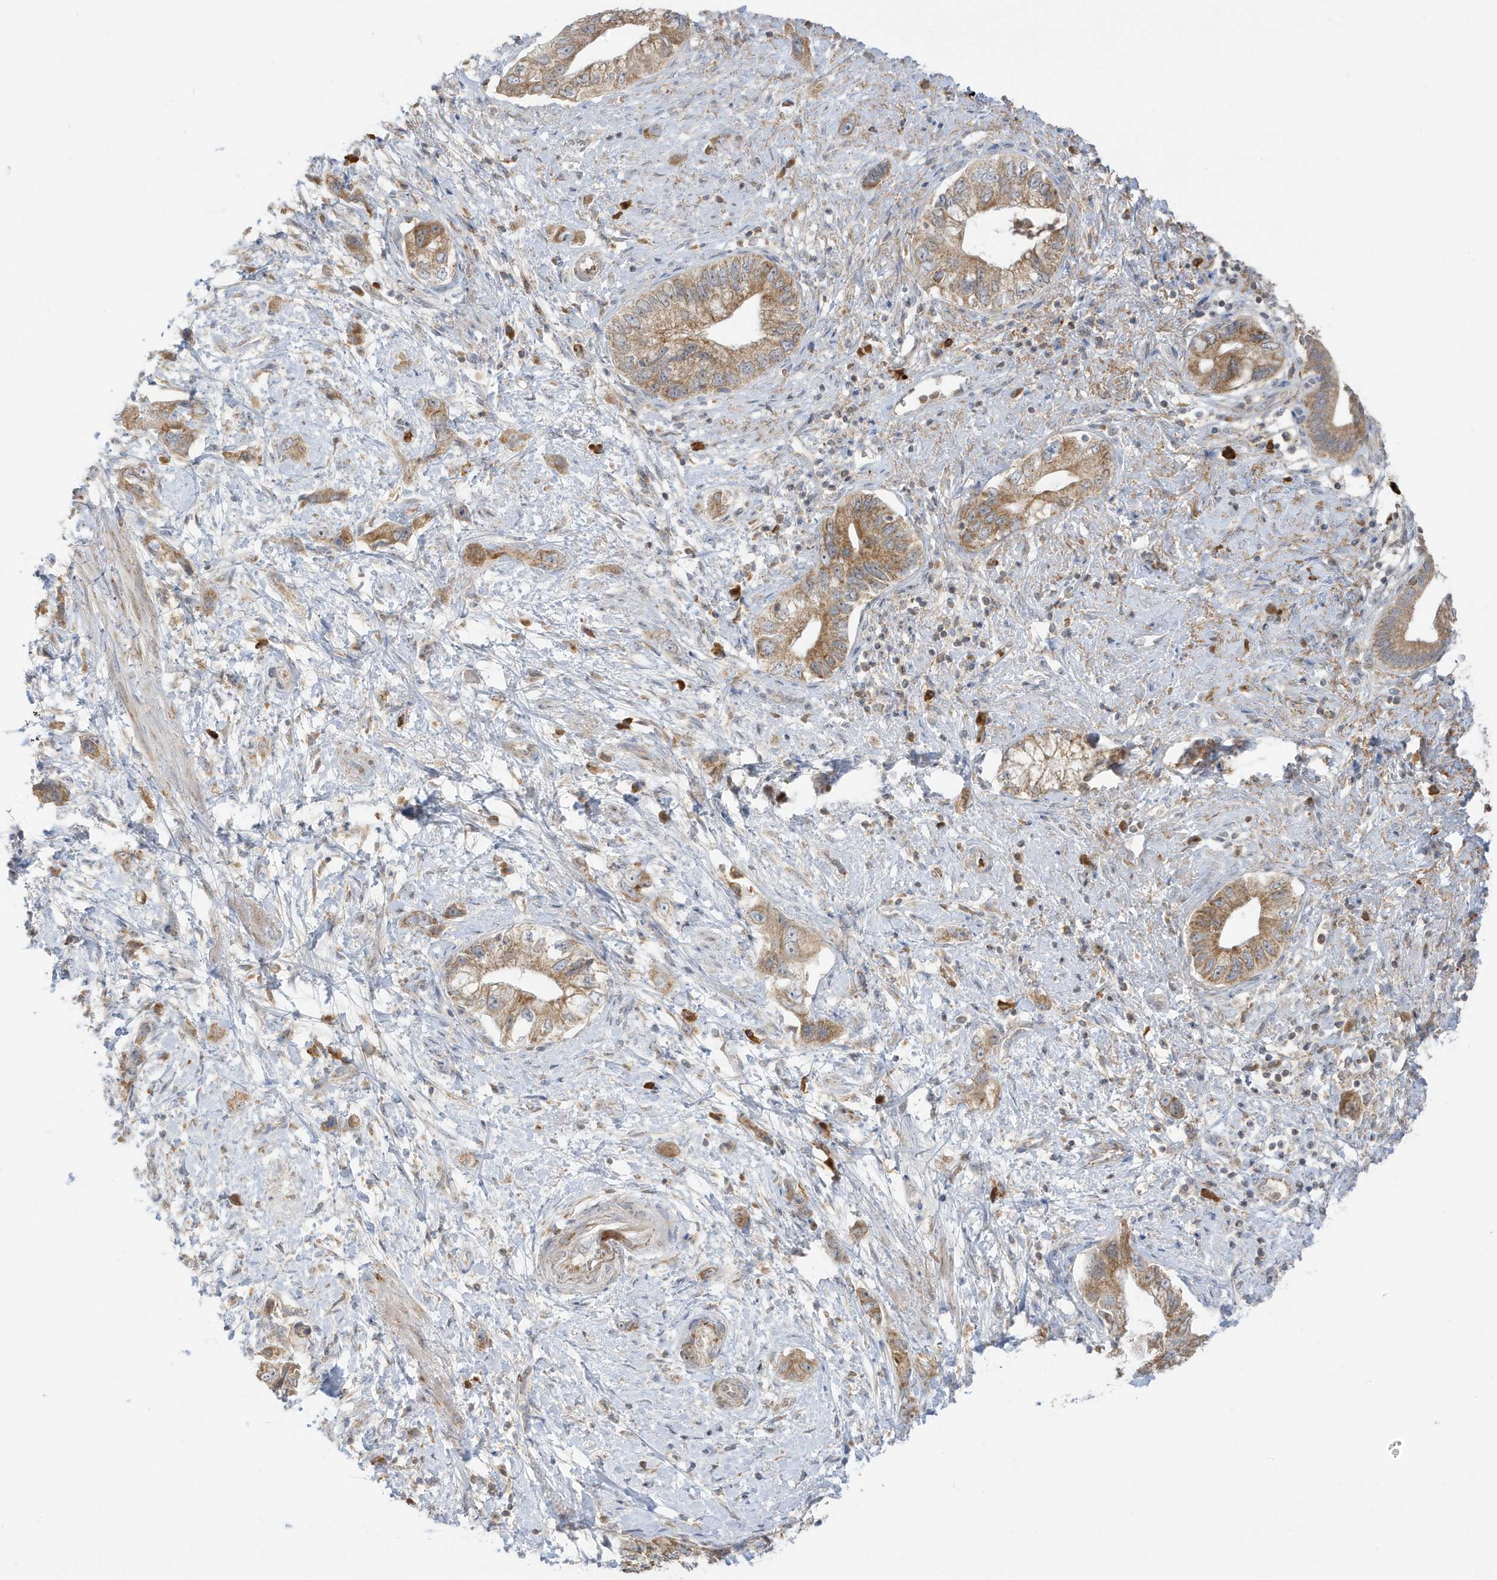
{"staining": {"intensity": "moderate", "quantity": ">75%", "location": "cytoplasmic/membranous"}, "tissue": "pancreatic cancer", "cell_type": "Tumor cells", "image_type": "cancer", "snomed": [{"axis": "morphology", "description": "Adenocarcinoma, NOS"}, {"axis": "topography", "description": "Pancreas"}], "caption": "Human adenocarcinoma (pancreatic) stained for a protein (brown) reveals moderate cytoplasmic/membranous positive positivity in approximately >75% of tumor cells.", "gene": "NPPC", "patient": {"sex": "female", "age": 73}}